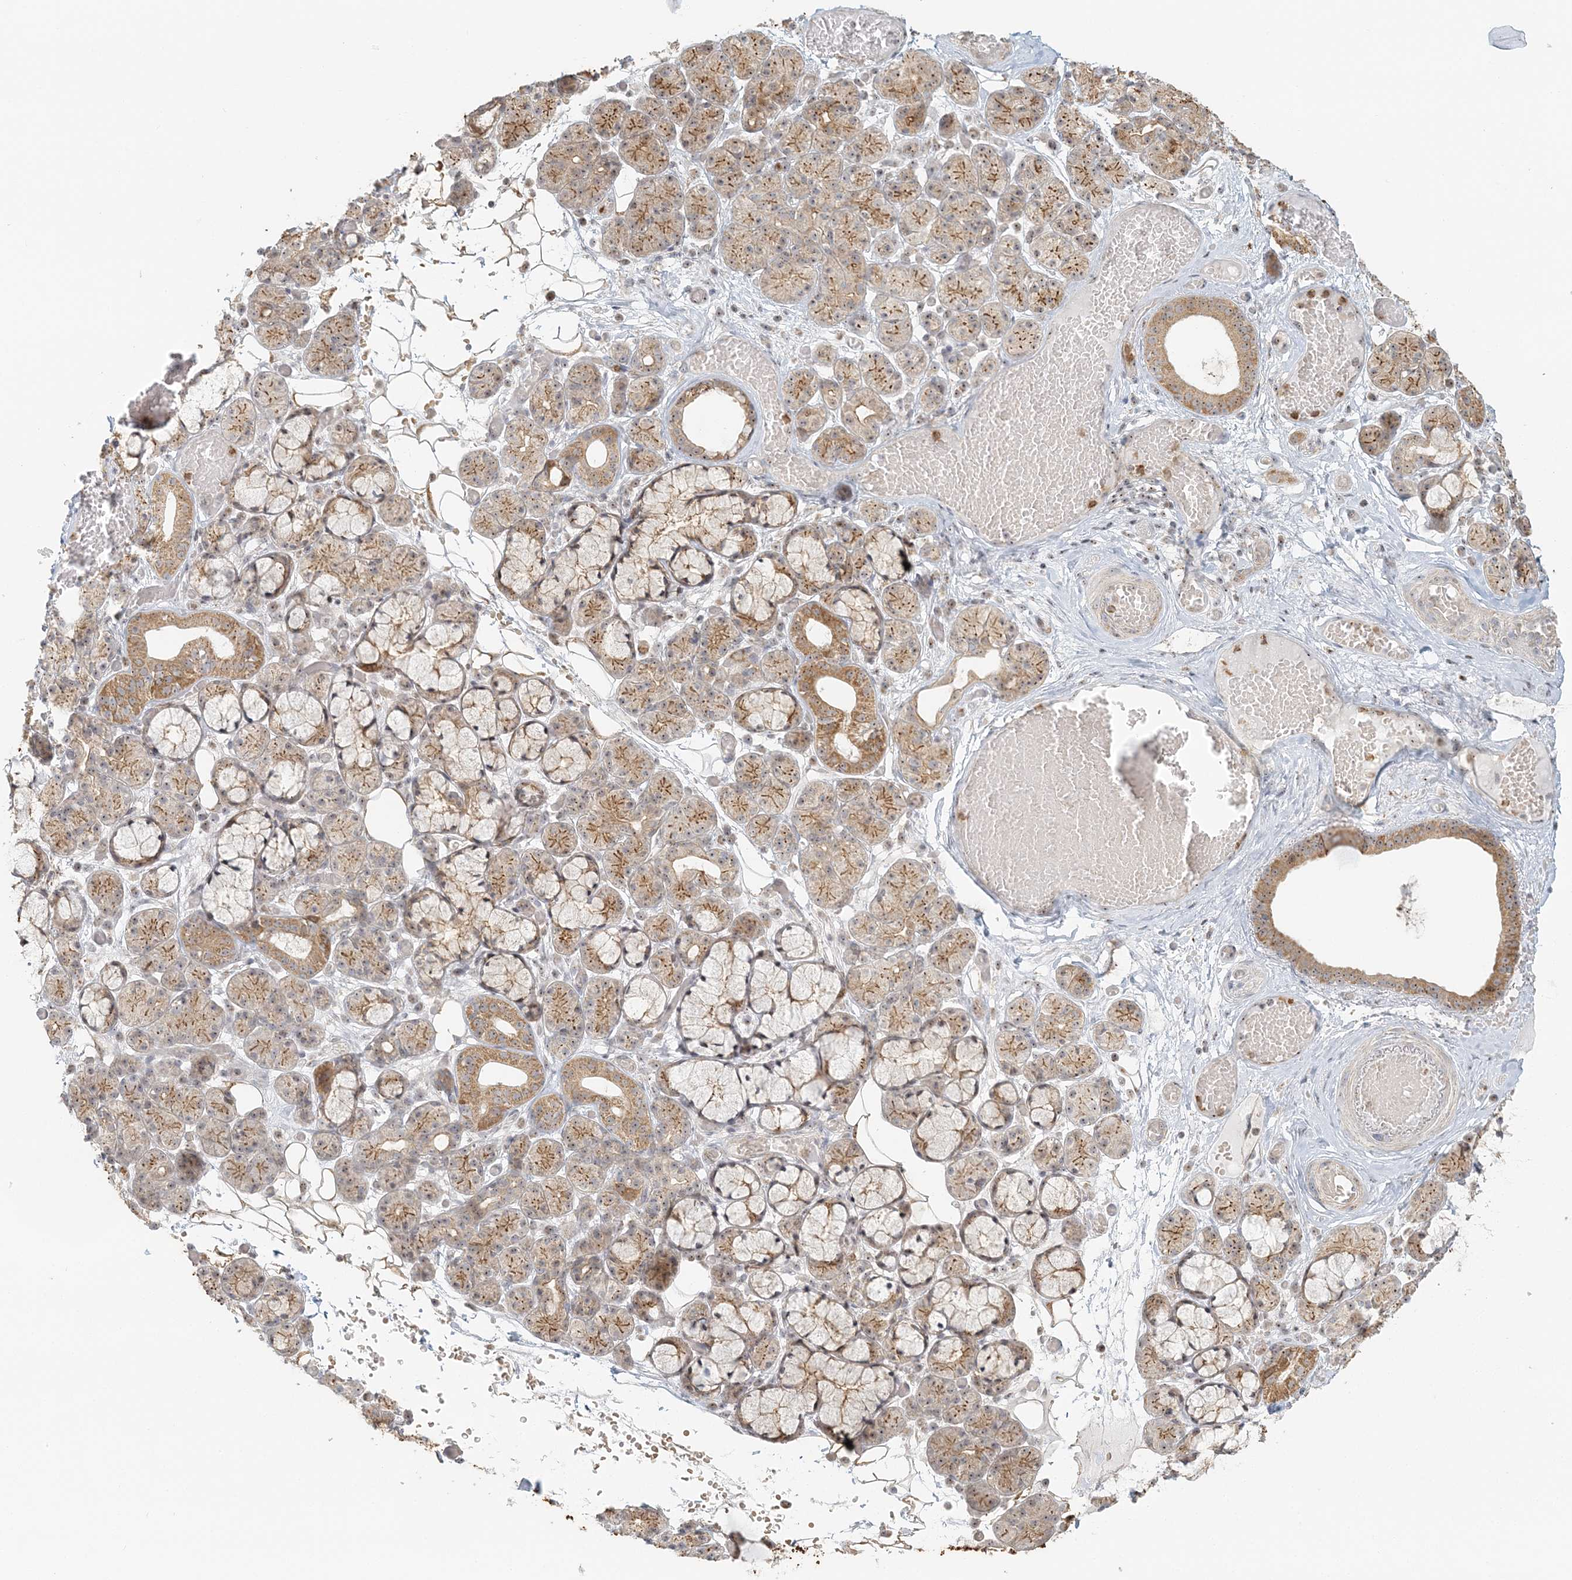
{"staining": {"intensity": "moderate", "quantity": "25%-75%", "location": "cytoplasmic/membranous,nuclear"}, "tissue": "salivary gland", "cell_type": "Glandular cells", "image_type": "normal", "snomed": [{"axis": "morphology", "description": "Normal tissue, NOS"}, {"axis": "topography", "description": "Salivary gland"}], "caption": "DAB (3,3'-diaminobenzidine) immunohistochemical staining of unremarkable human salivary gland reveals moderate cytoplasmic/membranous,nuclear protein expression in about 25%-75% of glandular cells. The staining was performed using DAB, with brown indicating positive protein expression. Nuclei are stained blue with hematoxylin.", "gene": "UBE2F", "patient": {"sex": "male", "age": 63}}